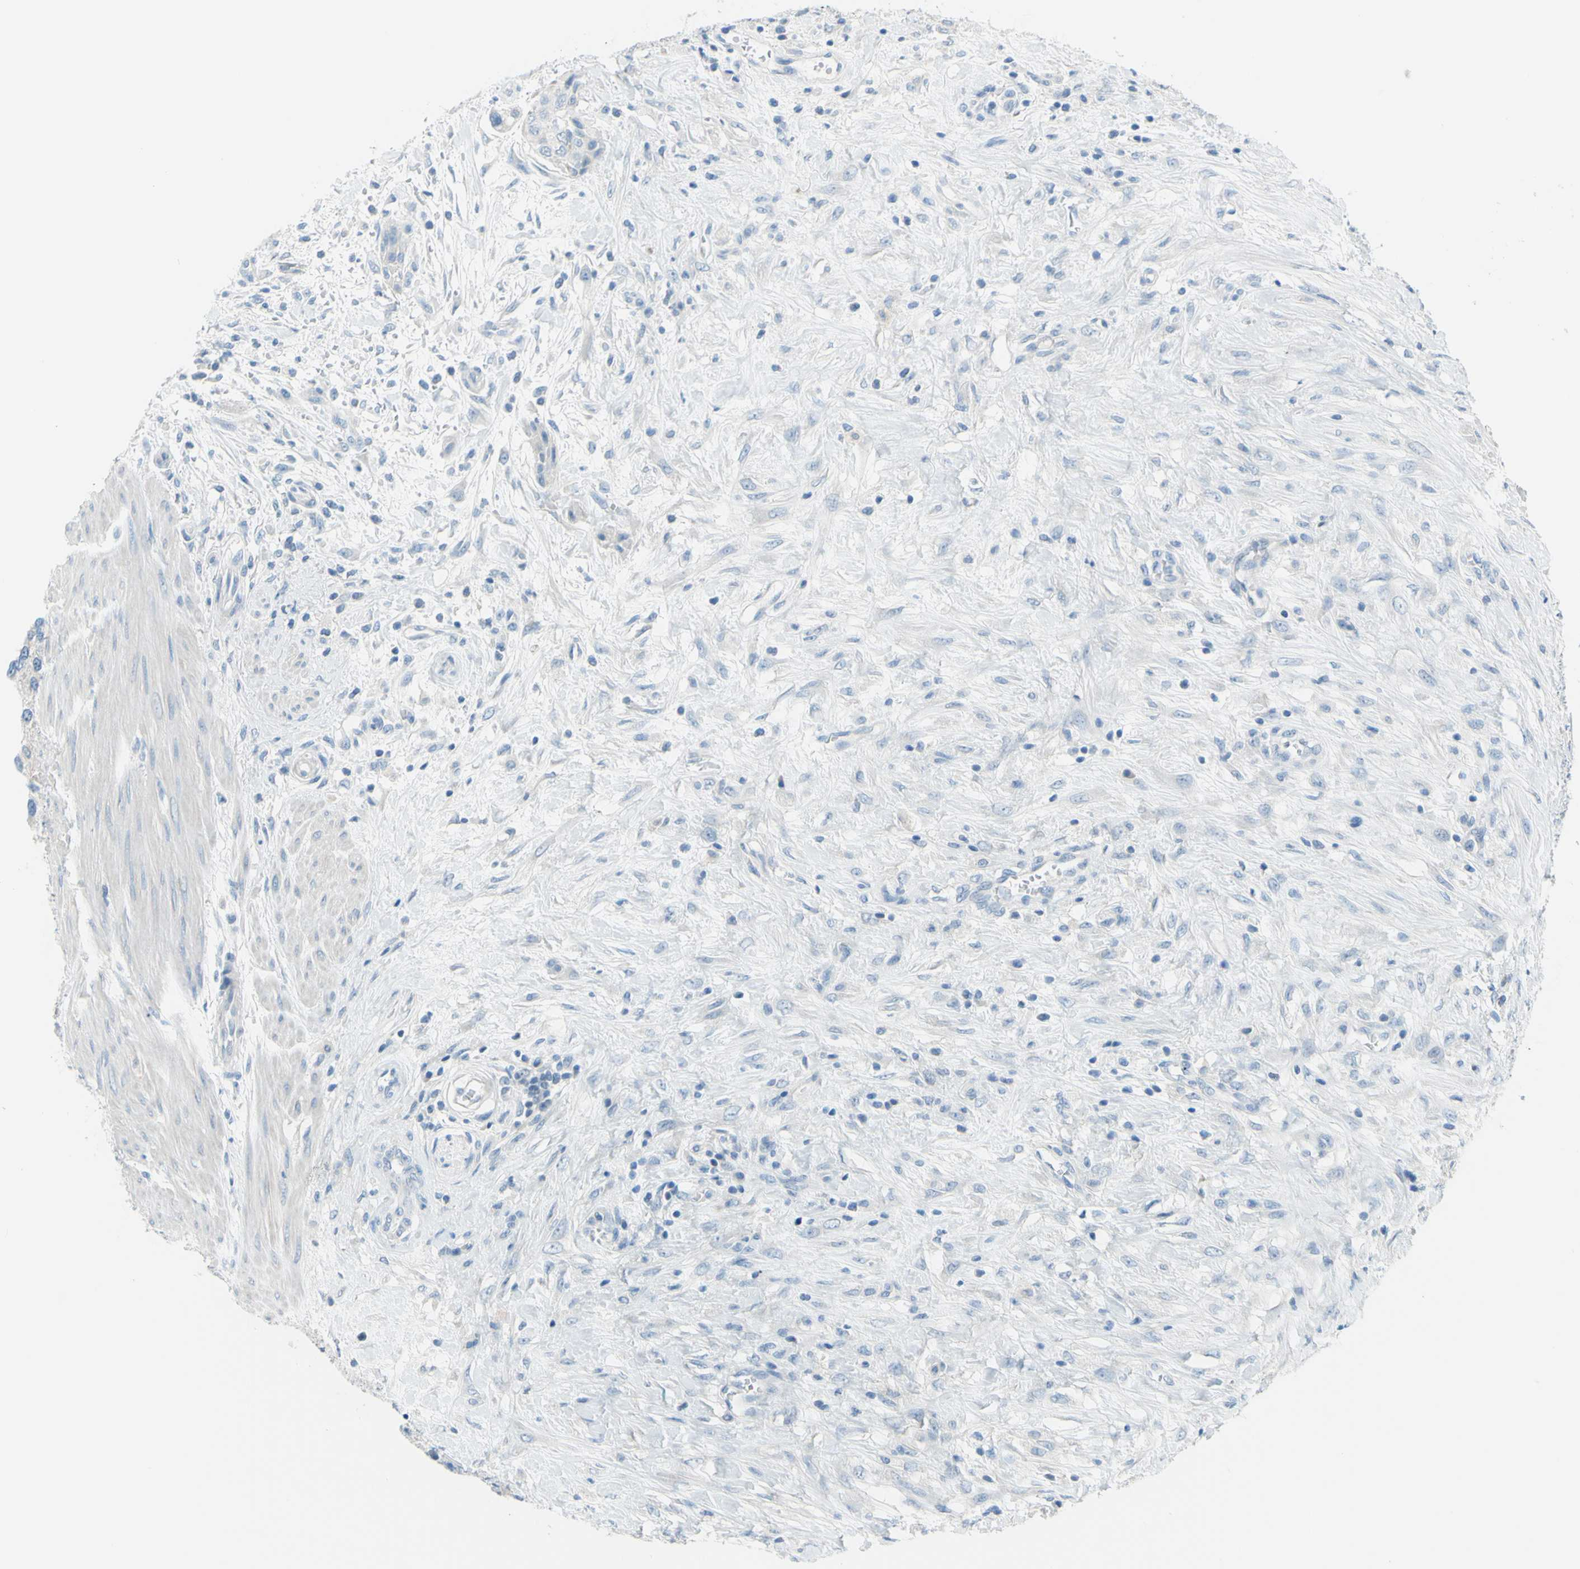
{"staining": {"intensity": "negative", "quantity": "none", "location": "none"}, "tissue": "urothelial cancer", "cell_type": "Tumor cells", "image_type": "cancer", "snomed": [{"axis": "morphology", "description": "Urothelial carcinoma, High grade"}, {"axis": "topography", "description": "Urinary bladder"}], "caption": "Tumor cells show no significant expression in urothelial carcinoma (high-grade). Brightfield microscopy of immunohistochemistry (IHC) stained with DAB (brown) and hematoxylin (blue), captured at high magnification.", "gene": "SLC1A2", "patient": {"sex": "male", "age": 35}}